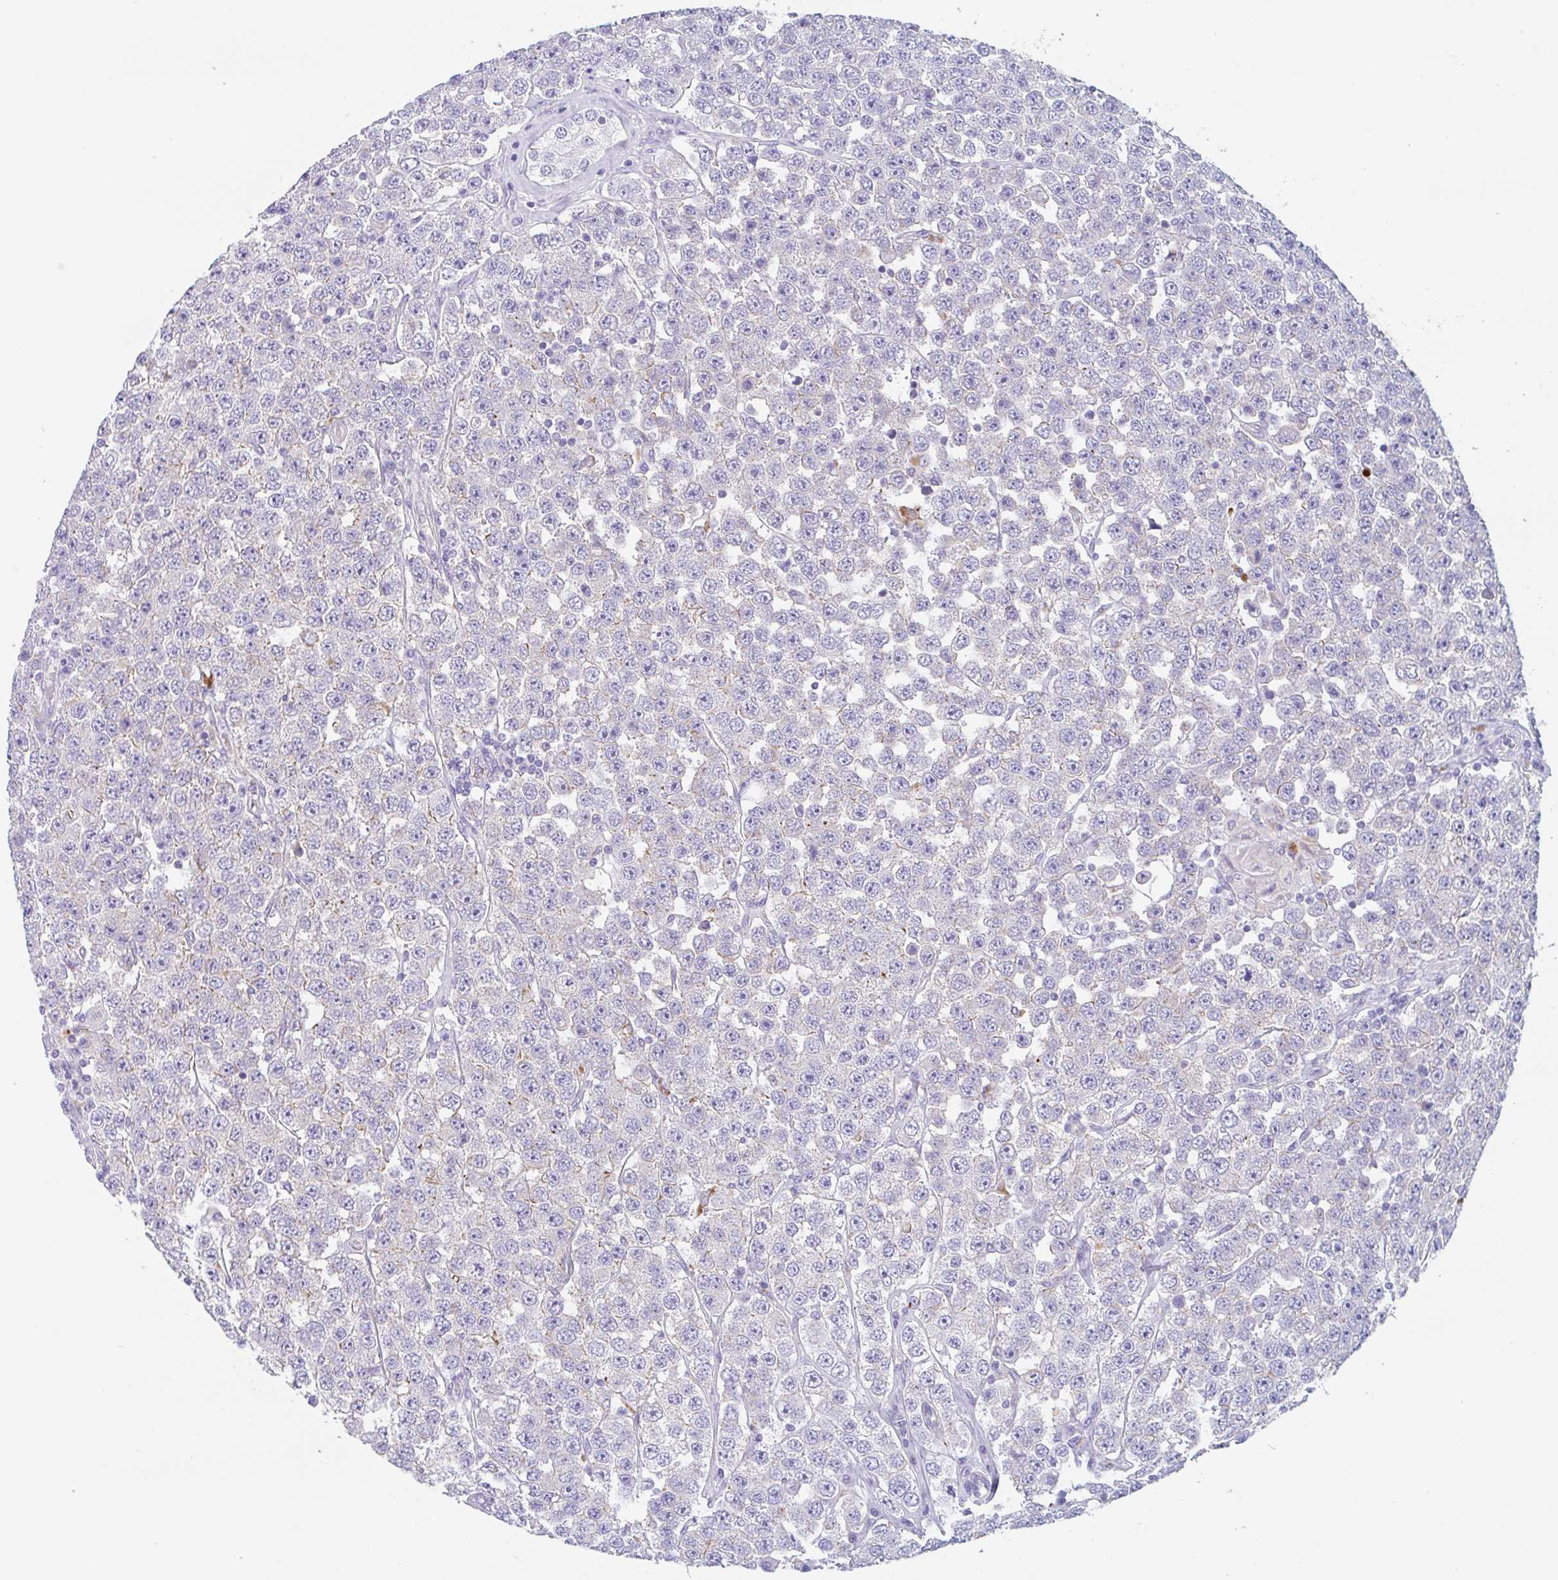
{"staining": {"intensity": "moderate", "quantity": "<25%", "location": "cytoplasmic/membranous"}, "tissue": "testis cancer", "cell_type": "Tumor cells", "image_type": "cancer", "snomed": [{"axis": "morphology", "description": "Seminoma, NOS"}, {"axis": "topography", "description": "Testis"}], "caption": "Immunohistochemical staining of testis cancer exhibits moderate cytoplasmic/membranous protein positivity in approximately <25% of tumor cells.", "gene": "LENG9", "patient": {"sex": "male", "age": 28}}